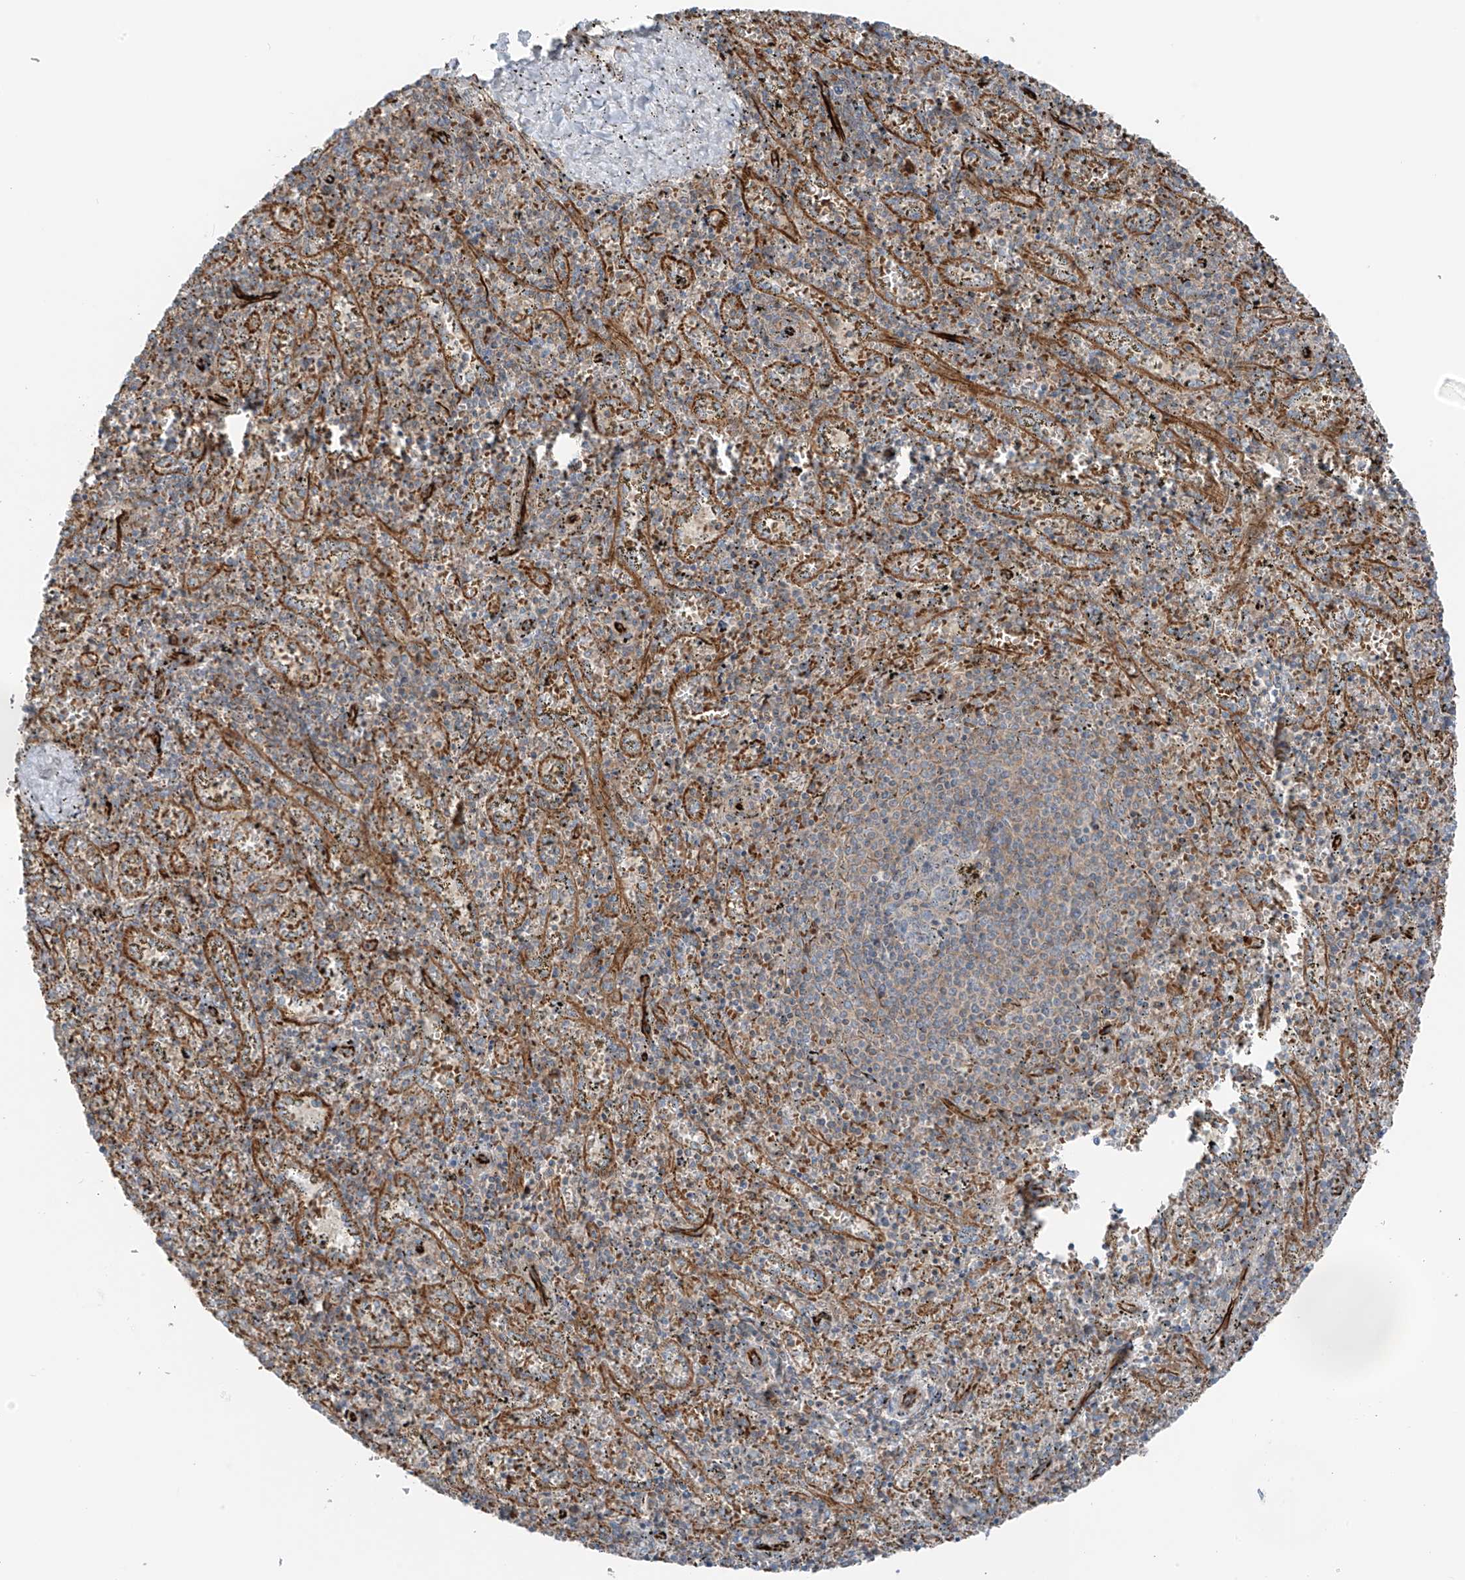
{"staining": {"intensity": "negative", "quantity": "none", "location": "none"}, "tissue": "spleen", "cell_type": "Cells in red pulp", "image_type": "normal", "snomed": [{"axis": "morphology", "description": "Normal tissue, NOS"}, {"axis": "topography", "description": "Spleen"}], "caption": "DAB immunohistochemical staining of normal spleen exhibits no significant expression in cells in red pulp. (DAB IHC with hematoxylin counter stain).", "gene": "ERLEC1", "patient": {"sex": "male", "age": 11}}